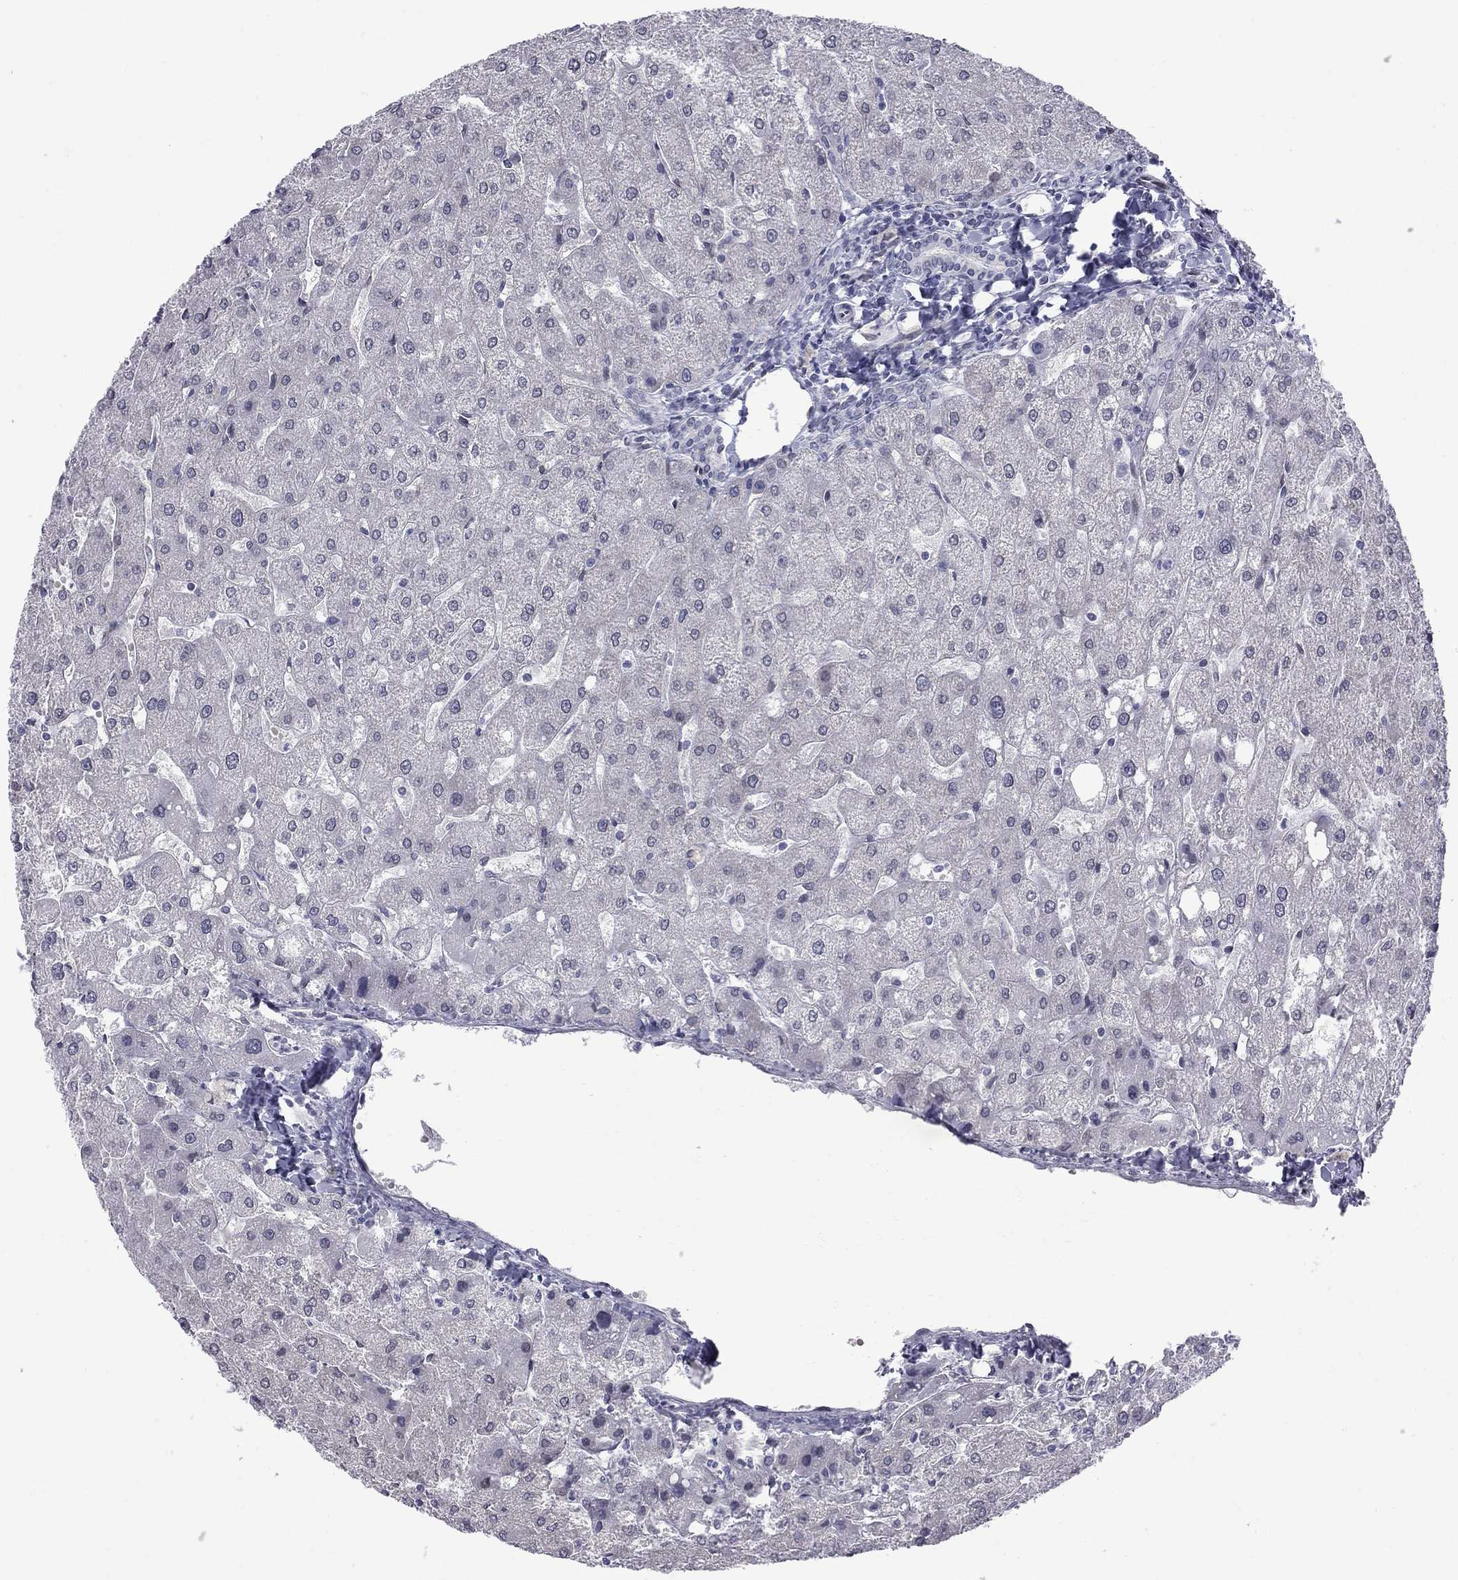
{"staining": {"intensity": "negative", "quantity": "none", "location": "none"}, "tissue": "liver", "cell_type": "Cholangiocytes", "image_type": "normal", "snomed": [{"axis": "morphology", "description": "Normal tissue, NOS"}, {"axis": "topography", "description": "Liver"}], "caption": "The immunohistochemistry histopathology image has no significant staining in cholangiocytes of liver. Nuclei are stained in blue.", "gene": "CLTCL1", "patient": {"sex": "male", "age": 67}}